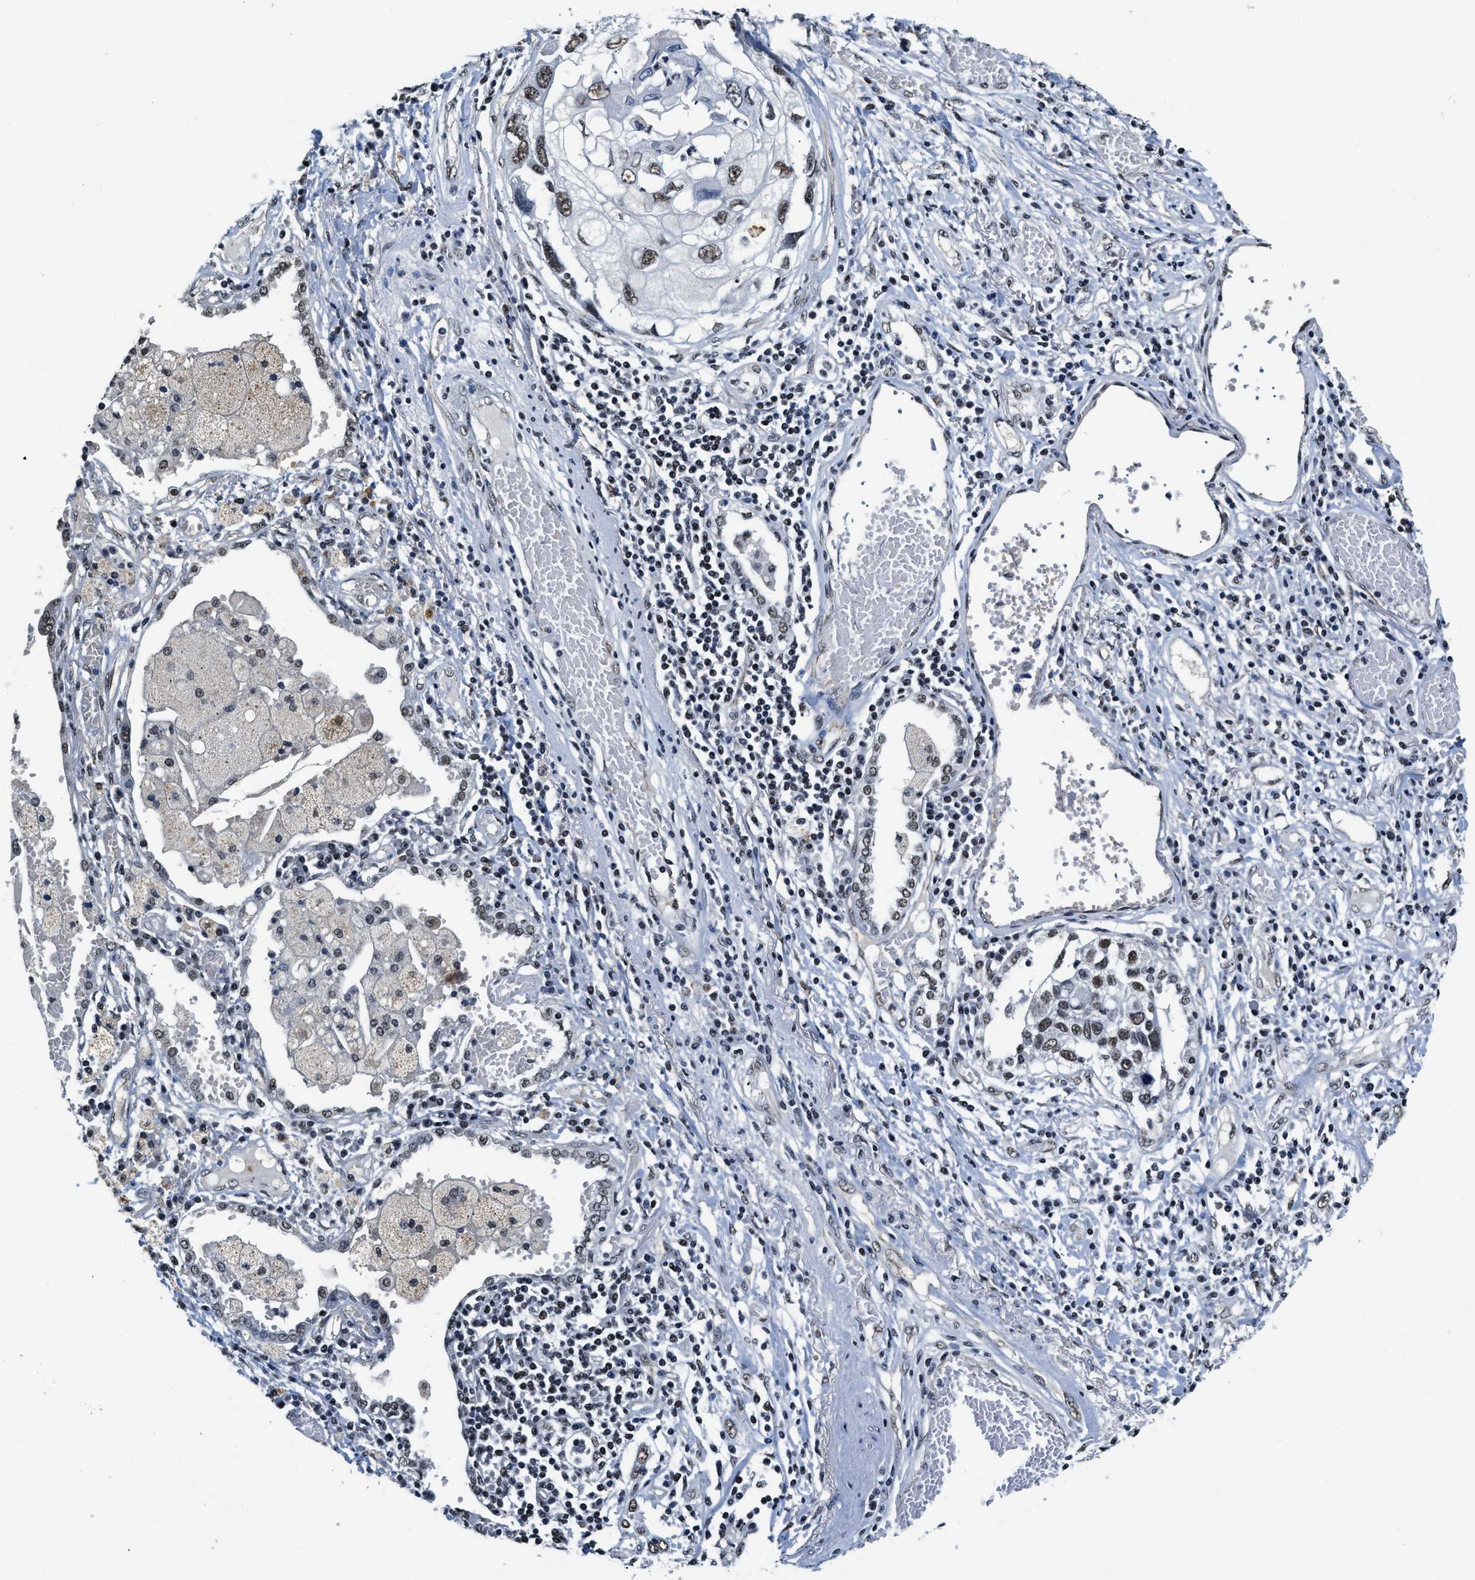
{"staining": {"intensity": "moderate", "quantity": ">75%", "location": "nuclear"}, "tissue": "lung cancer", "cell_type": "Tumor cells", "image_type": "cancer", "snomed": [{"axis": "morphology", "description": "Squamous cell carcinoma, NOS"}, {"axis": "topography", "description": "Lung"}], "caption": "A high-resolution micrograph shows immunohistochemistry staining of squamous cell carcinoma (lung), which shows moderate nuclear expression in approximately >75% of tumor cells. (DAB = brown stain, brightfield microscopy at high magnification).", "gene": "CCNE1", "patient": {"sex": "male", "age": 71}}